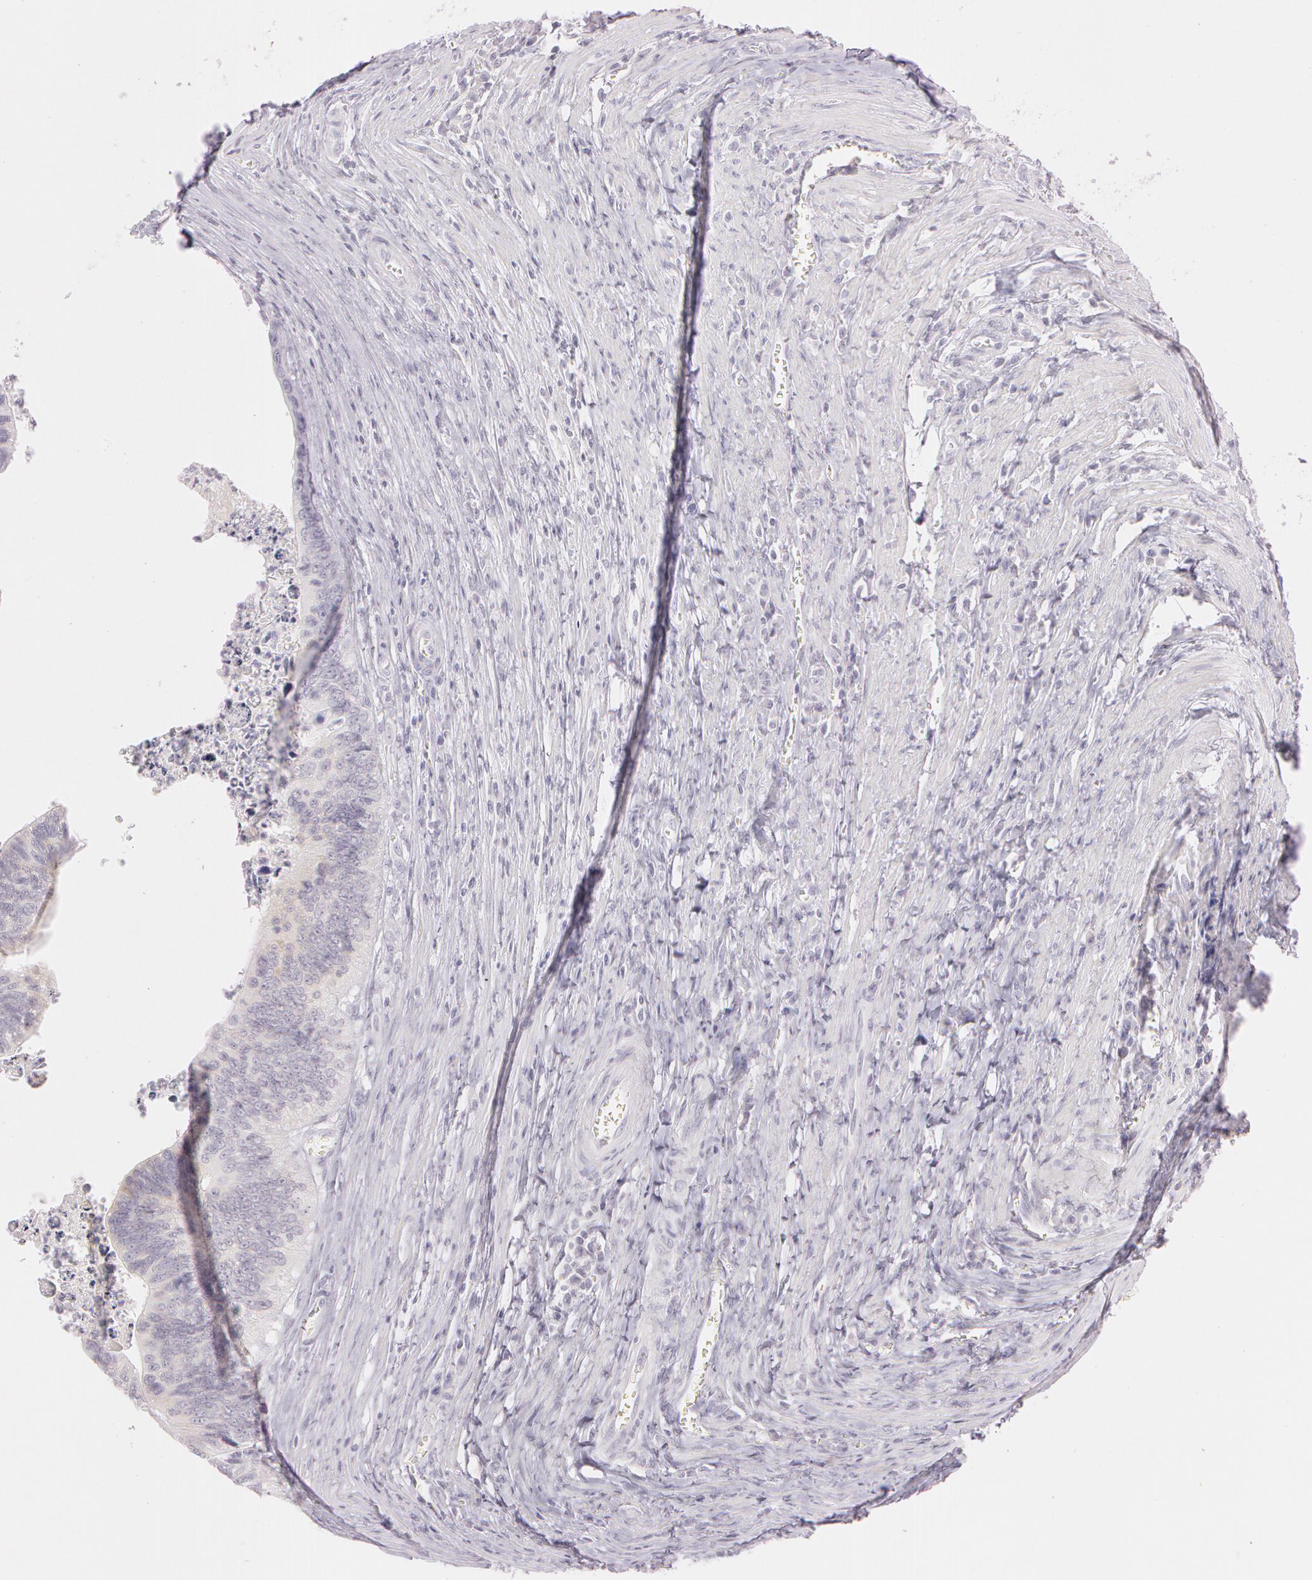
{"staining": {"intensity": "negative", "quantity": "none", "location": "none"}, "tissue": "colorectal cancer", "cell_type": "Tumor cells", "image_type": "cancer", "snomed": [{"axis": "morphology", "description": "Adenocarcinoma, NOS"}, {"axis": "topography", "description": "Colon"}], "caption": "An immunohistochemistry (IHC) histopathology image of adenocarcinoma (colorectal) is shown. There is no staining in tumor cells of adenocarcinoma (colorectal).", "gene": "OTC", "patient": {"sex": "male", "age": 72}}